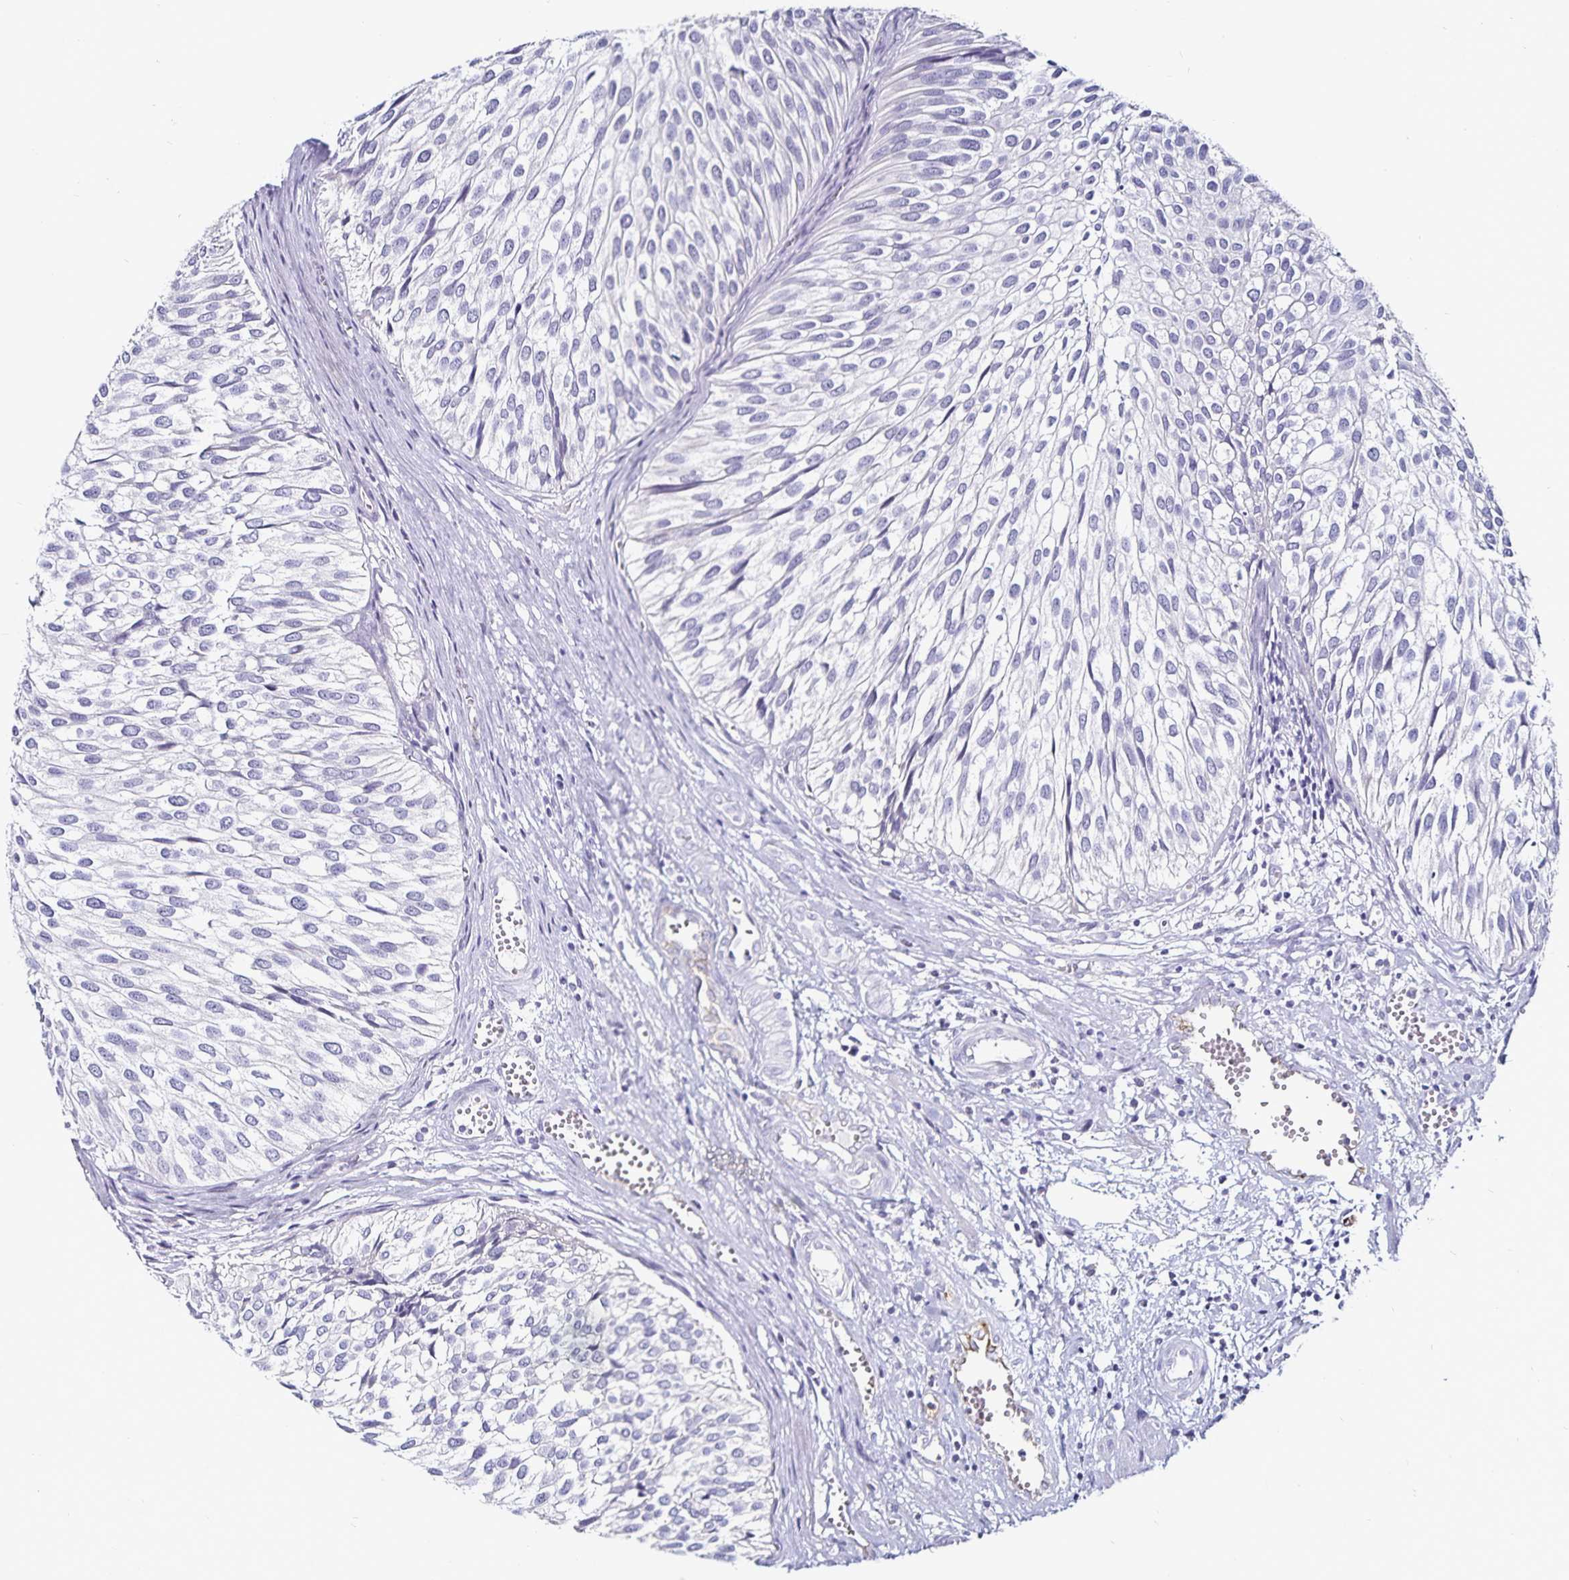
{"staining": {"intensity": "negative", "quantity": "none", "location": "none"}, "tissue": "urothelial cancer", "cell_type": "Tumor cells", "image_type": "cancer", "snomed": [{"axis": "morphology", "description": "Urothelial carcinoma, Low grade"}, {"axis": "topography", "description": "Urinary bladder"}], "caption": "Immunohistochemistry (IHC) histopathology image of urothelial cancer stained for a protein (brown), which demonstrates no staining in tumor cells.", "gene": "TSPAN7", "patient": {"sex": "male", "age": 91}}